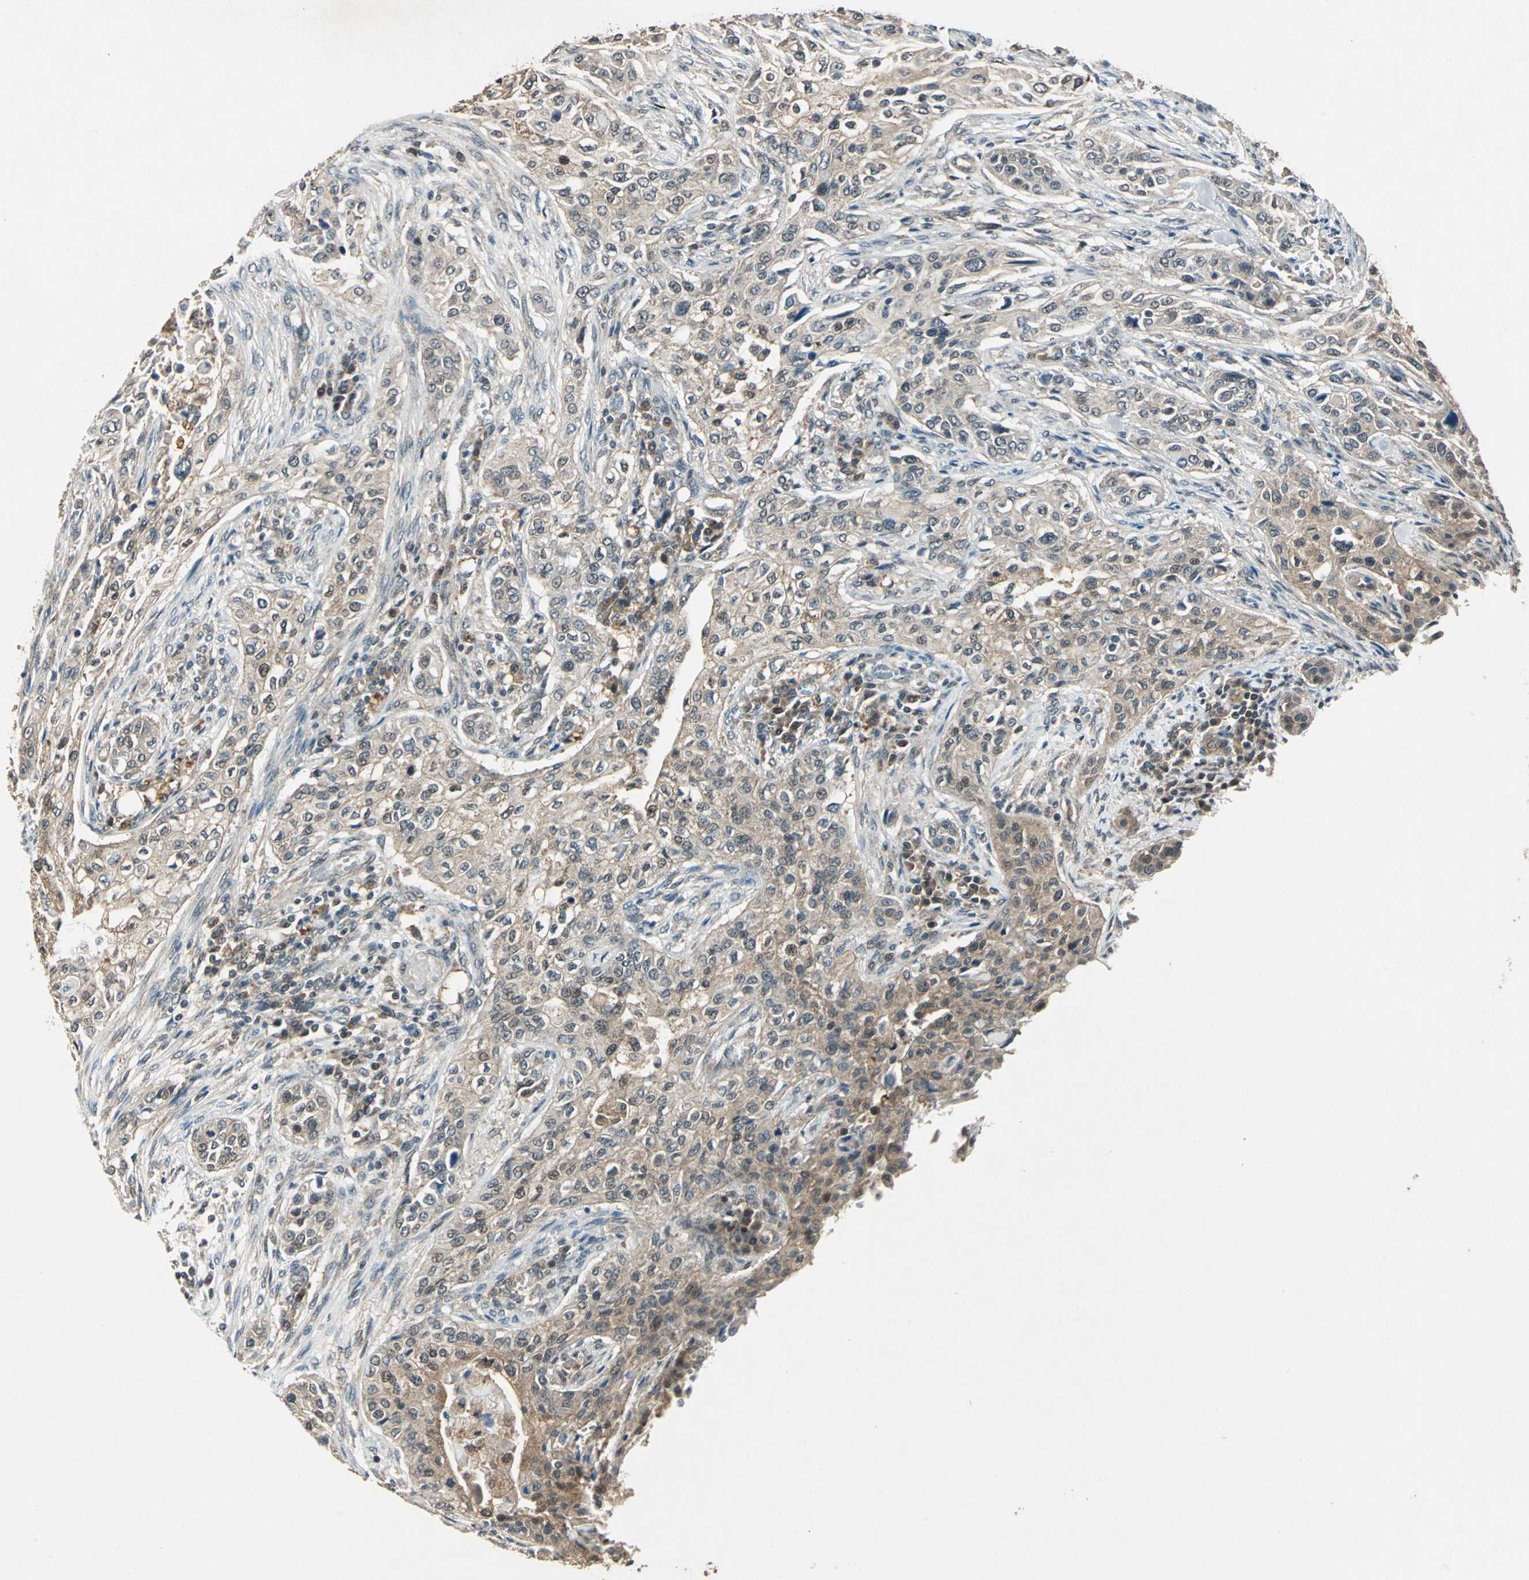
{"staining": {"intensity": "weak", "quantity": ">75%", "location": "cytoplasmic/membranous,nuclear"}, "tissue": "urothelial cancer", "cell_type": "Tumor cells", "image_type": "cancer", "snomed": [{"axis": "morphology", "description": "Urothelial carcinoma, High grade"}, {"axis": "topography", "description": "Urinary bladder"}], "caption": "Protein expression analysis of human high-grade urothelial carcinoma reveals weak cytoplasmic/membranous and nuclear positivity in approximately >75% of tumor cells. (DAB IHC with brightfield microscopy, high magnification).", "gene": "AHSA1", "patient": {"sex": "male", "age": 74}}